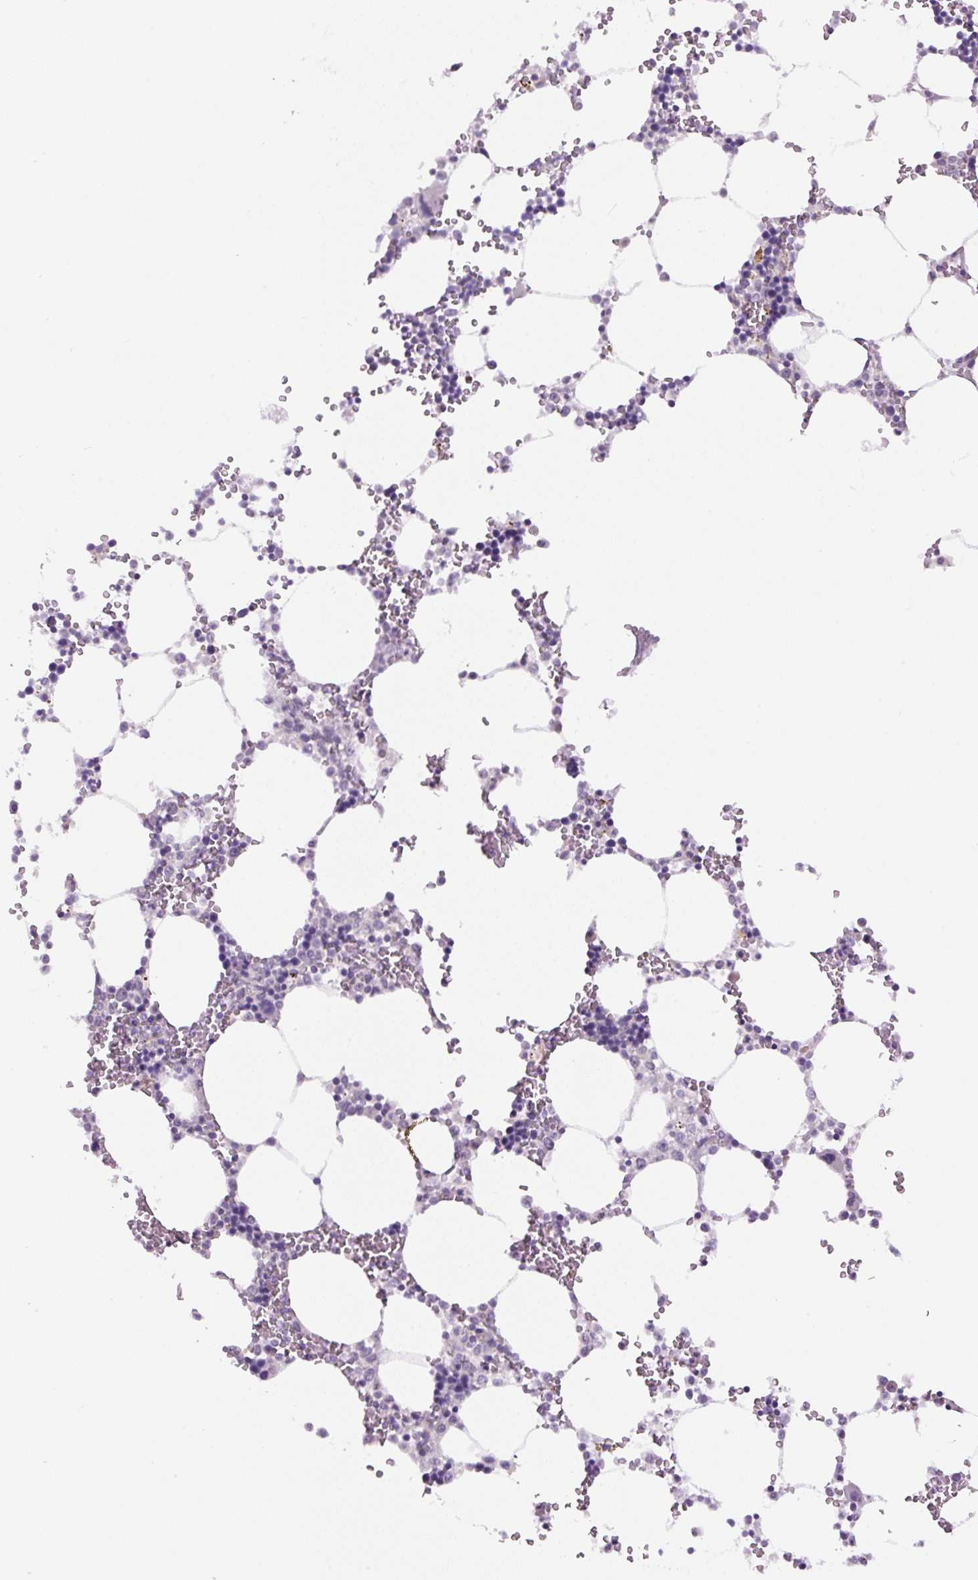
{"staining": {"intensity": "negative", "quantity": "none", "location": "none"}, "tissue": "bone marrow", "cell_type": "Hematopoietic cells", "image_type": "normal", "snomed": [{"axis": "morphology", "description": "Normal tissue, NOS"}, {"axis": "topography", "description": "Bone marrow"}], "caption": "Immunohistochemistry of normal bone marrow displays no staining in hematopoietic cells.", "gene": "RYBP", "patient": {"sex": "male", "age": 64}}